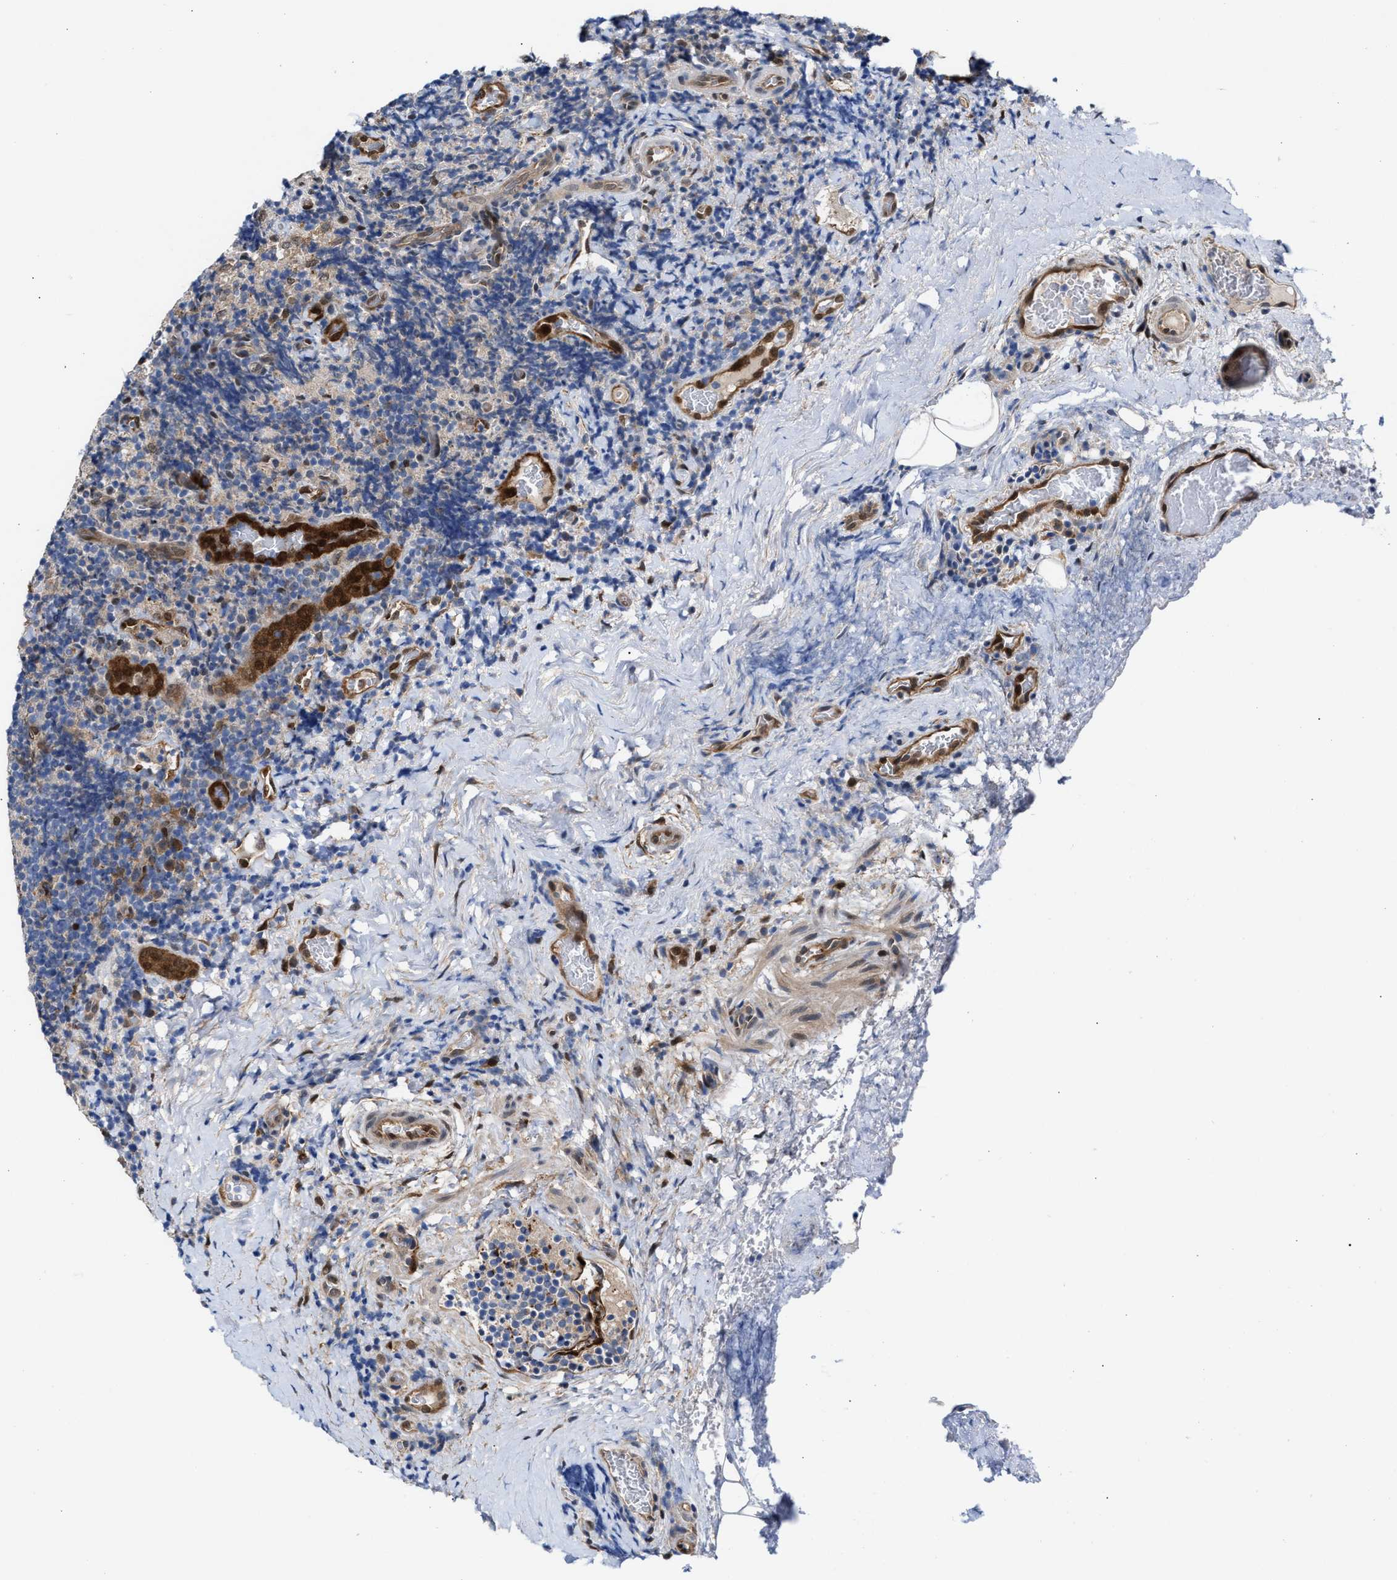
{"staining": {"intensity": "weak", "quantity": "<25%", "location": "cytoplasmic/membranous"}, "tissue": "lymphoma", "cell_type": "Tumor cells", "image_type": "cancer", "snomed": [{"axis": "morphology", "description": "Malignant lymphoma, non-Hodgkin's type, High grade"}, {"axis": "topography", "description": "Tonsil"}], "caption": "A high-resolution image shows IHC staining of malignant lymphoma, non-Hodgkin's type (high-grade), which shows no significant positivity in tumor cells.", "gene": "TP53I3", "patient": {"sex": "female", "age": 36}}